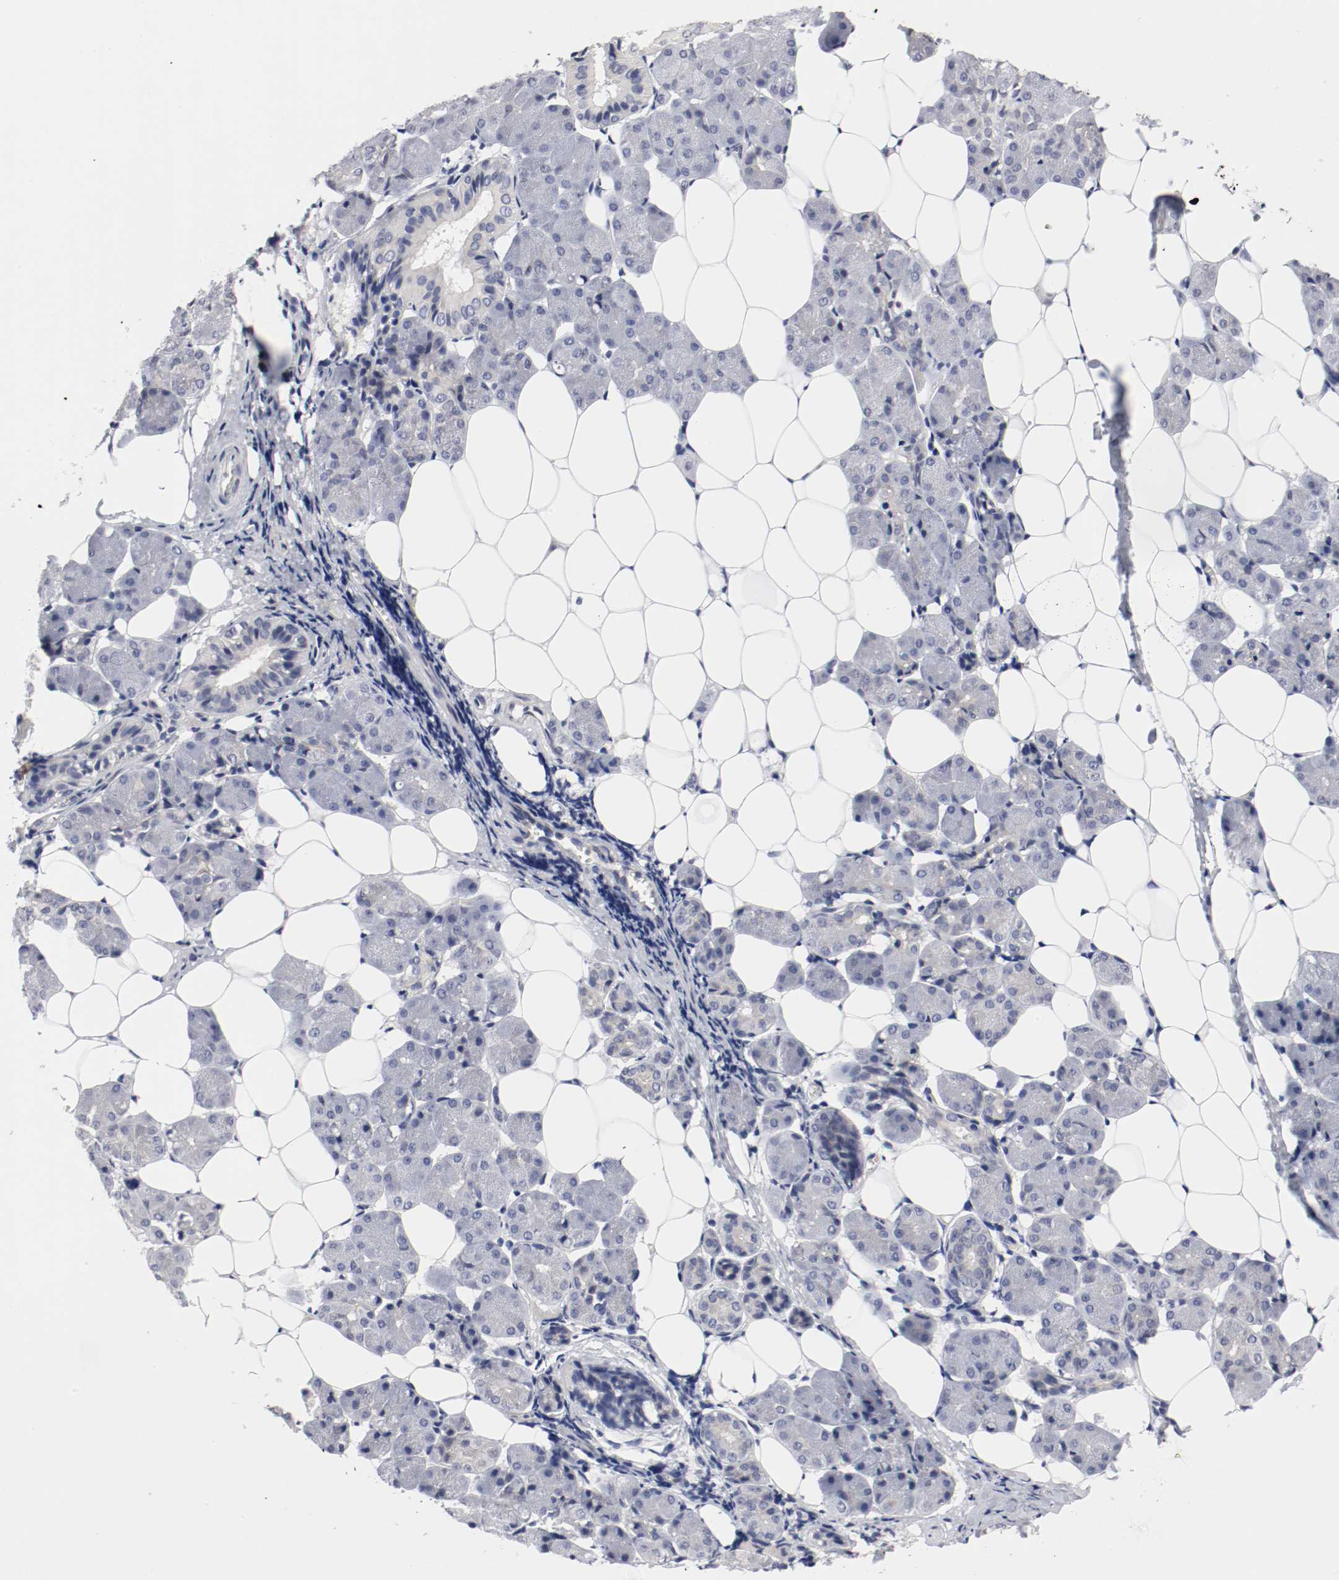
{"staining": {"intensity": "negative", "quantity": "none", "location": "none"}, "tissue": "salivary gland", "cell_type": "Glandular cells", "image_type": "normal", "snomed": [{"axis": "morphology", "description": "Normal tissue, NOS"}, {"axis": "morphology", "description": "Adenoma, NOS"}, {"axis": "topography", "description": "Salivary gland"}], "caption": "DAB (3,3'-diaminobenzidine) immunohistochemical staining of normal human salivary gland reveals no significant positivity in glandular cells.", "gene": "KIT", "patient": {"sex": "female", "age": 32}}